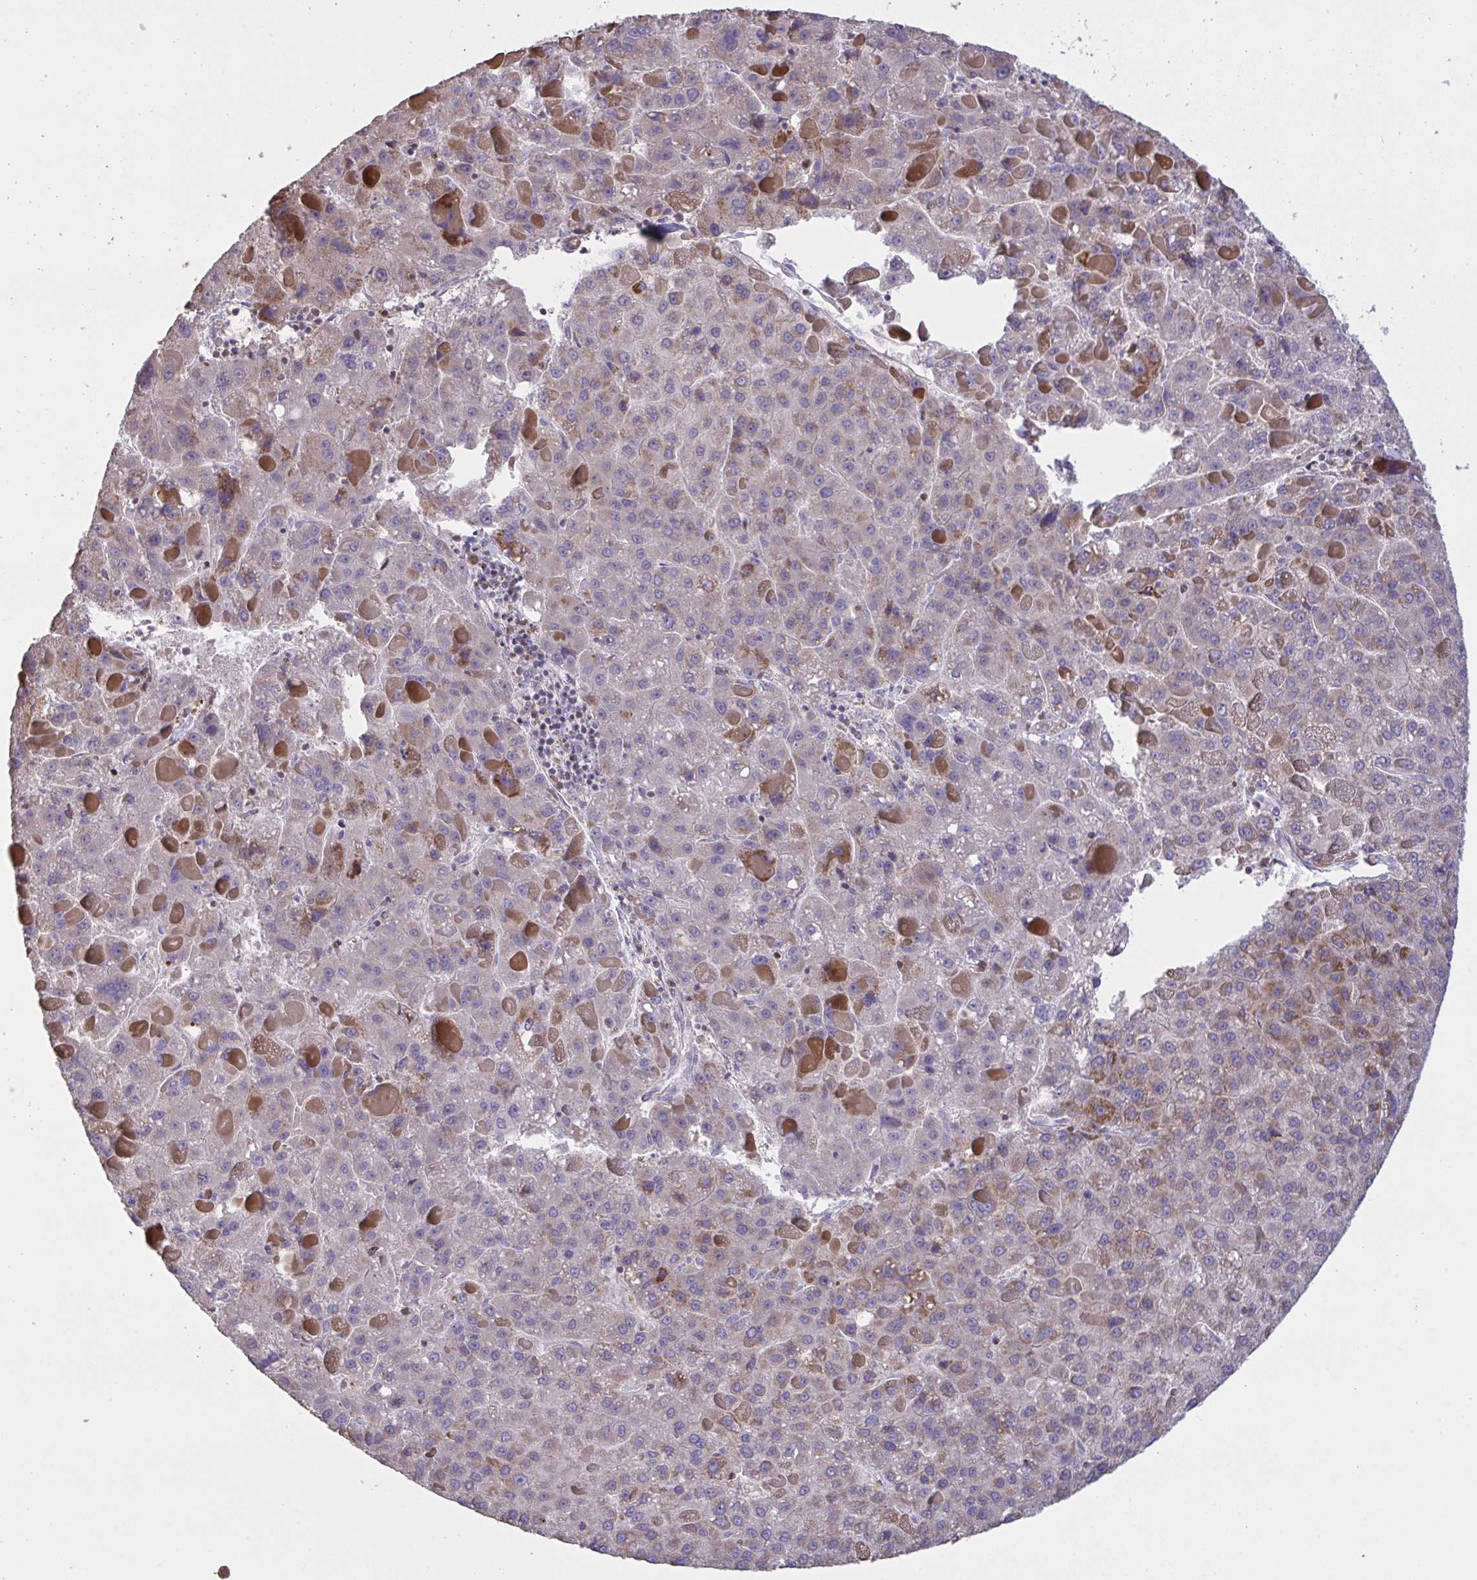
{"staining": {"intensity": "moderate", "quantity": "<25%", "location": "cytoplasmic/membranous"}, "tissue": "liver cancer", "cell_type": "Tumor cells", "image_type": "cancer", "snomed": [{"axis": "morphology", "description": "Carcinoma, Hepatocellular, NOS"}, {"axis": "topography", "description": "Liver"}], "caption": "Protein expression by immunohistochemistry demonstrates moderate cytoplasmic/membranous staining in approximately <25% of tumor cells in liver hepatocellular carcinoma. The protein of interest is stained brown, and the nuclei are stained in blue (DAB IHC with brightfield microscopy, high magnification).", "gene": "MICOS10", "patient": {"sex": "female", "age": 82}}